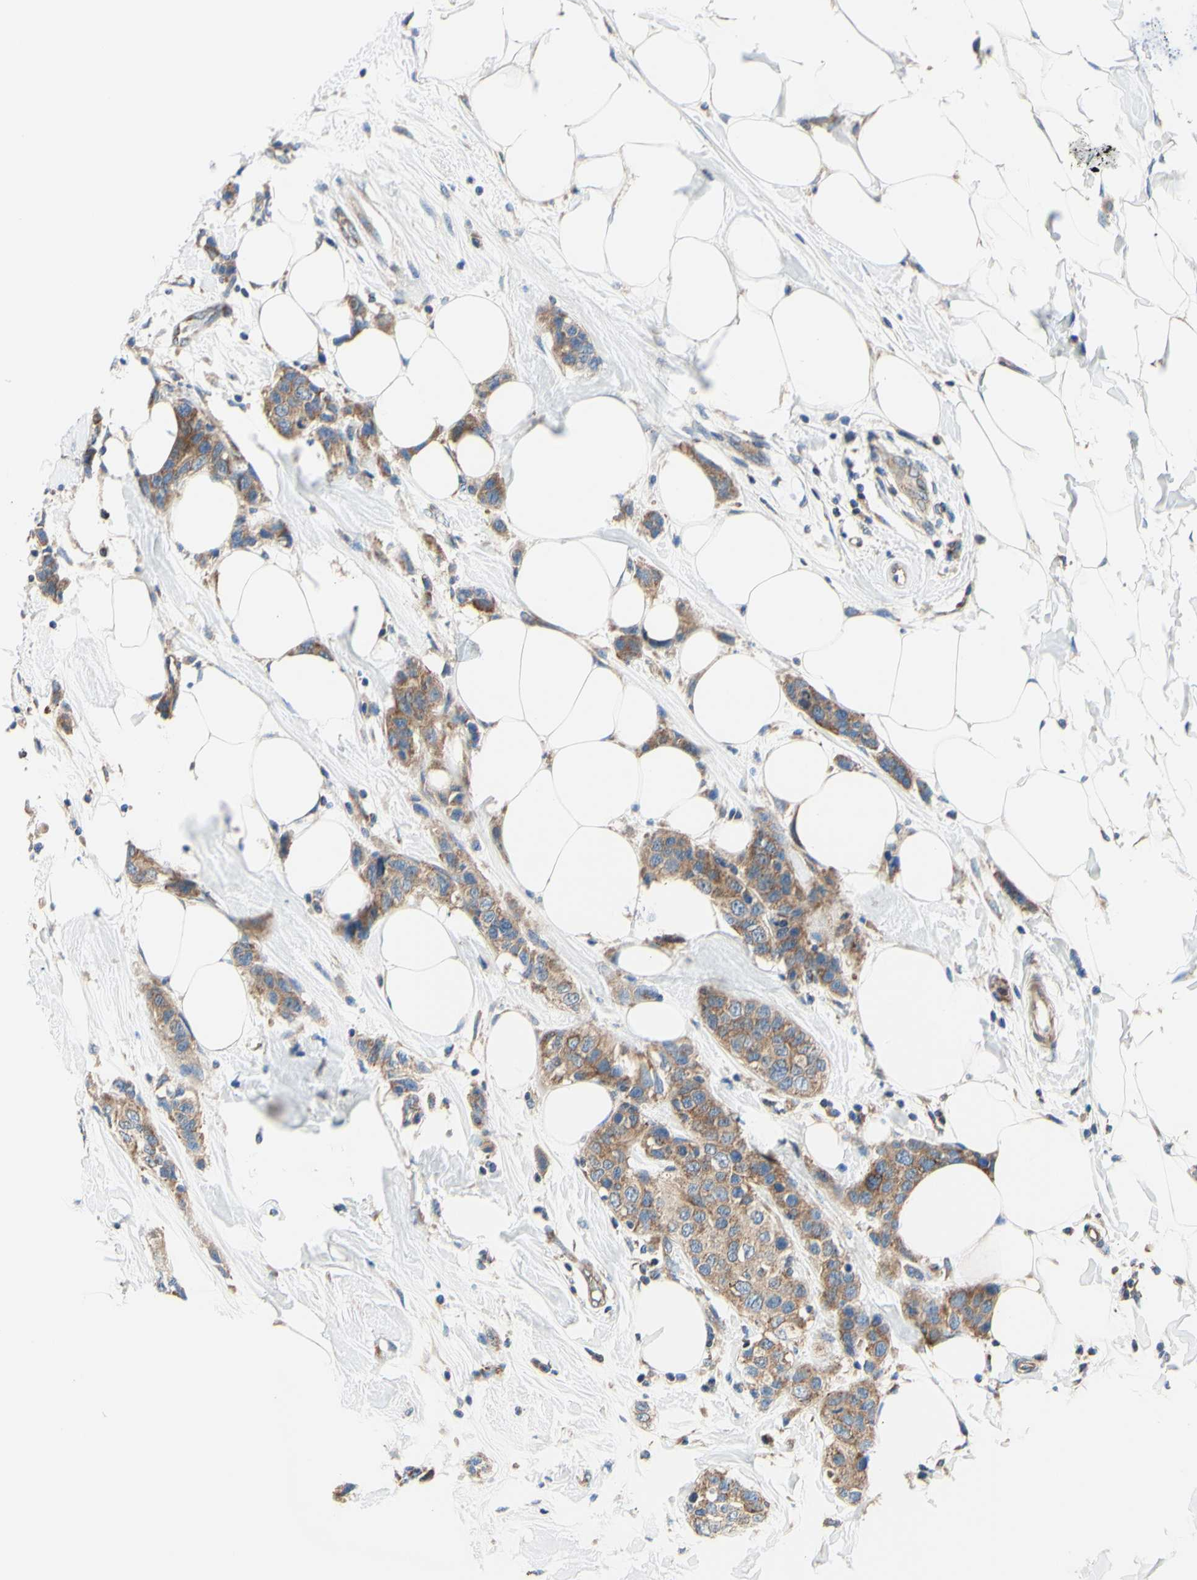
{"staining": {"intensity": "moderate", "quantity": ">75%", "location": "cytoplasmic/membranous"}, "tissue": "breast cancer", "cell_type": "Tumor cells", "image_type": "cancer", "snomed": [{"axis": "morphology", "description": "Normal tissue, NOS"}, {"axis": "morphology", "description": "Duct carcinoma"}, {"axis": "topography", "description": "Breast"}], "caption": "Breast cancer (infiltrating ductal carcinoma) tissue reveals moderate cytoplasmic/membranous staining in about >75% of tumor cells", "gene": "FMR1", "patient": {"sex": "female", "age": 50}}